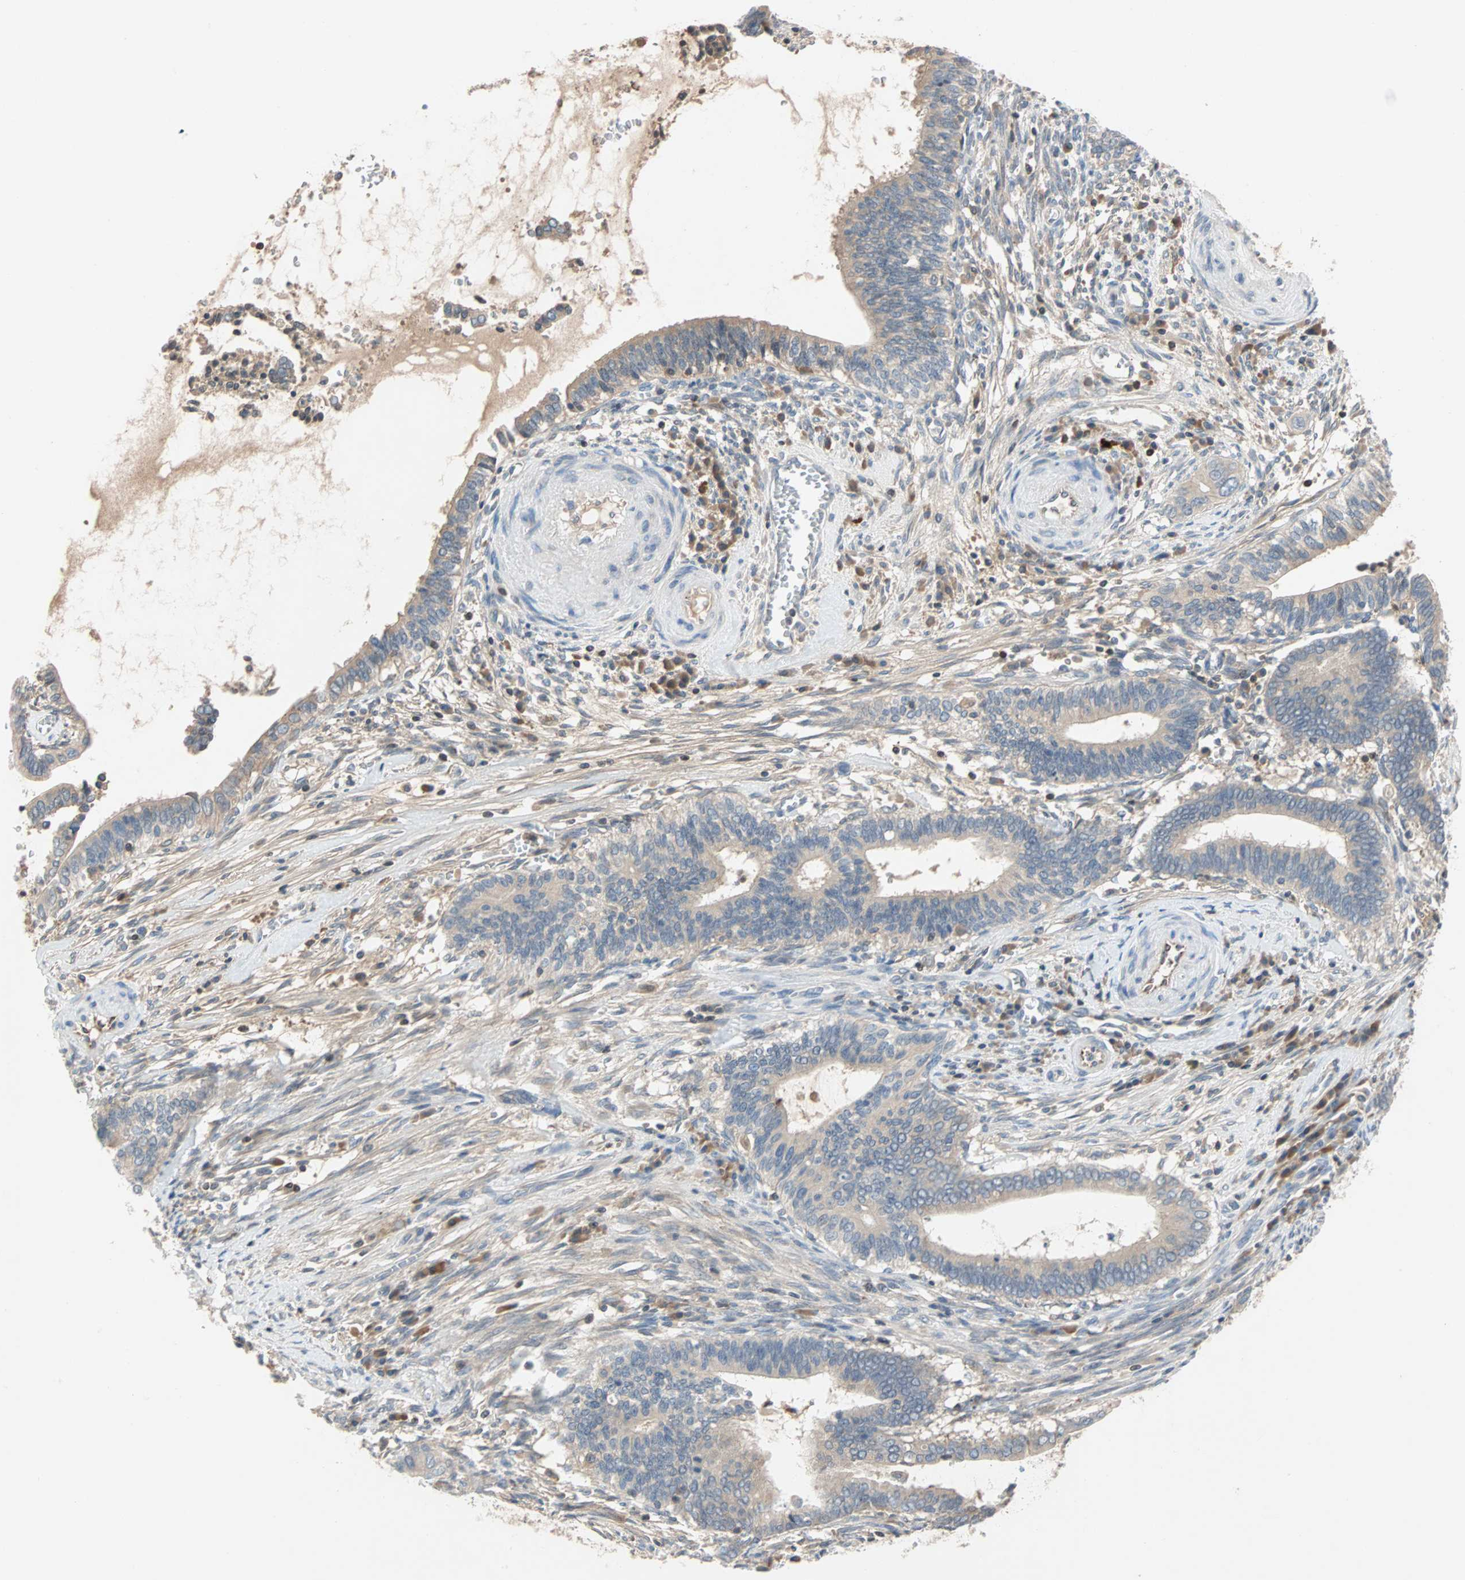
{"staining": {"intensity": "negative", "quantity": "none", "location": "none"}, "tissue": "cervical cancer", "cell_type": "Tumor cells", "image_type": "cancer", "snomed": [{"axis": "morphology", "description": "Adenocarcinoma, NOS"}, {"axis": "topography", "description": "Cervix"}], "caption": "A histopathology image of cervical adenocarcinoma stained for a protein shows no brown staining in tumor cells.", "gene": "MAP4K1", "patient": {"sex": "female", "age": 44}}